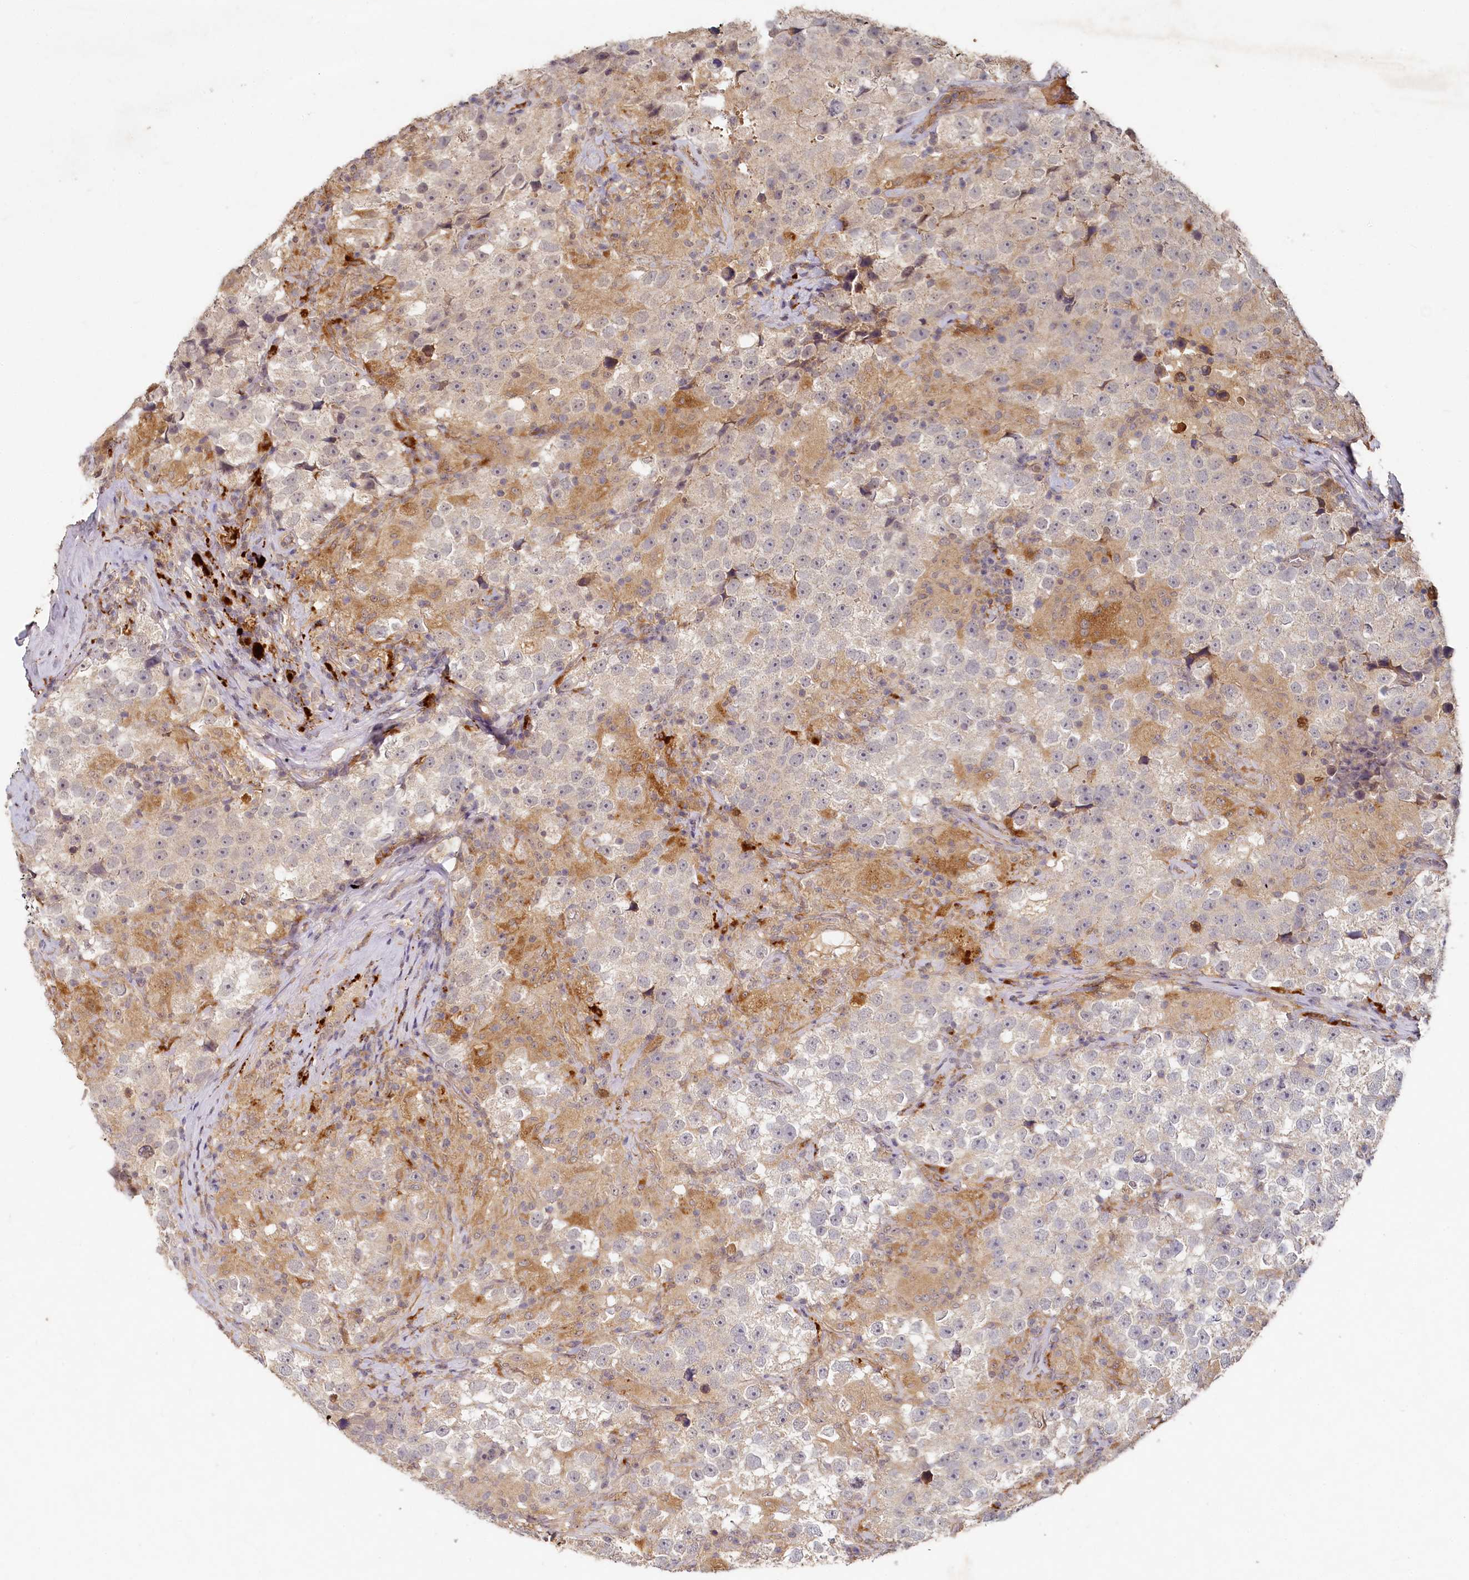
{"staining": {"intensity": "negative", "quantity": "none", "location": "none"}, "tissue": "testis cancer", "cell_type": "Tumor cells", "image_type": "cancer", "snomed": [{"axis": "morphology", "description": "Seminoma, NOS"}, {"axis": "topography", "description": "Testis"}], "caption": "There is no significant positivity in tumor cells of seminoma (testis).", "gene": "HERC3", "patient": {"sex": "male", "age": 46}}